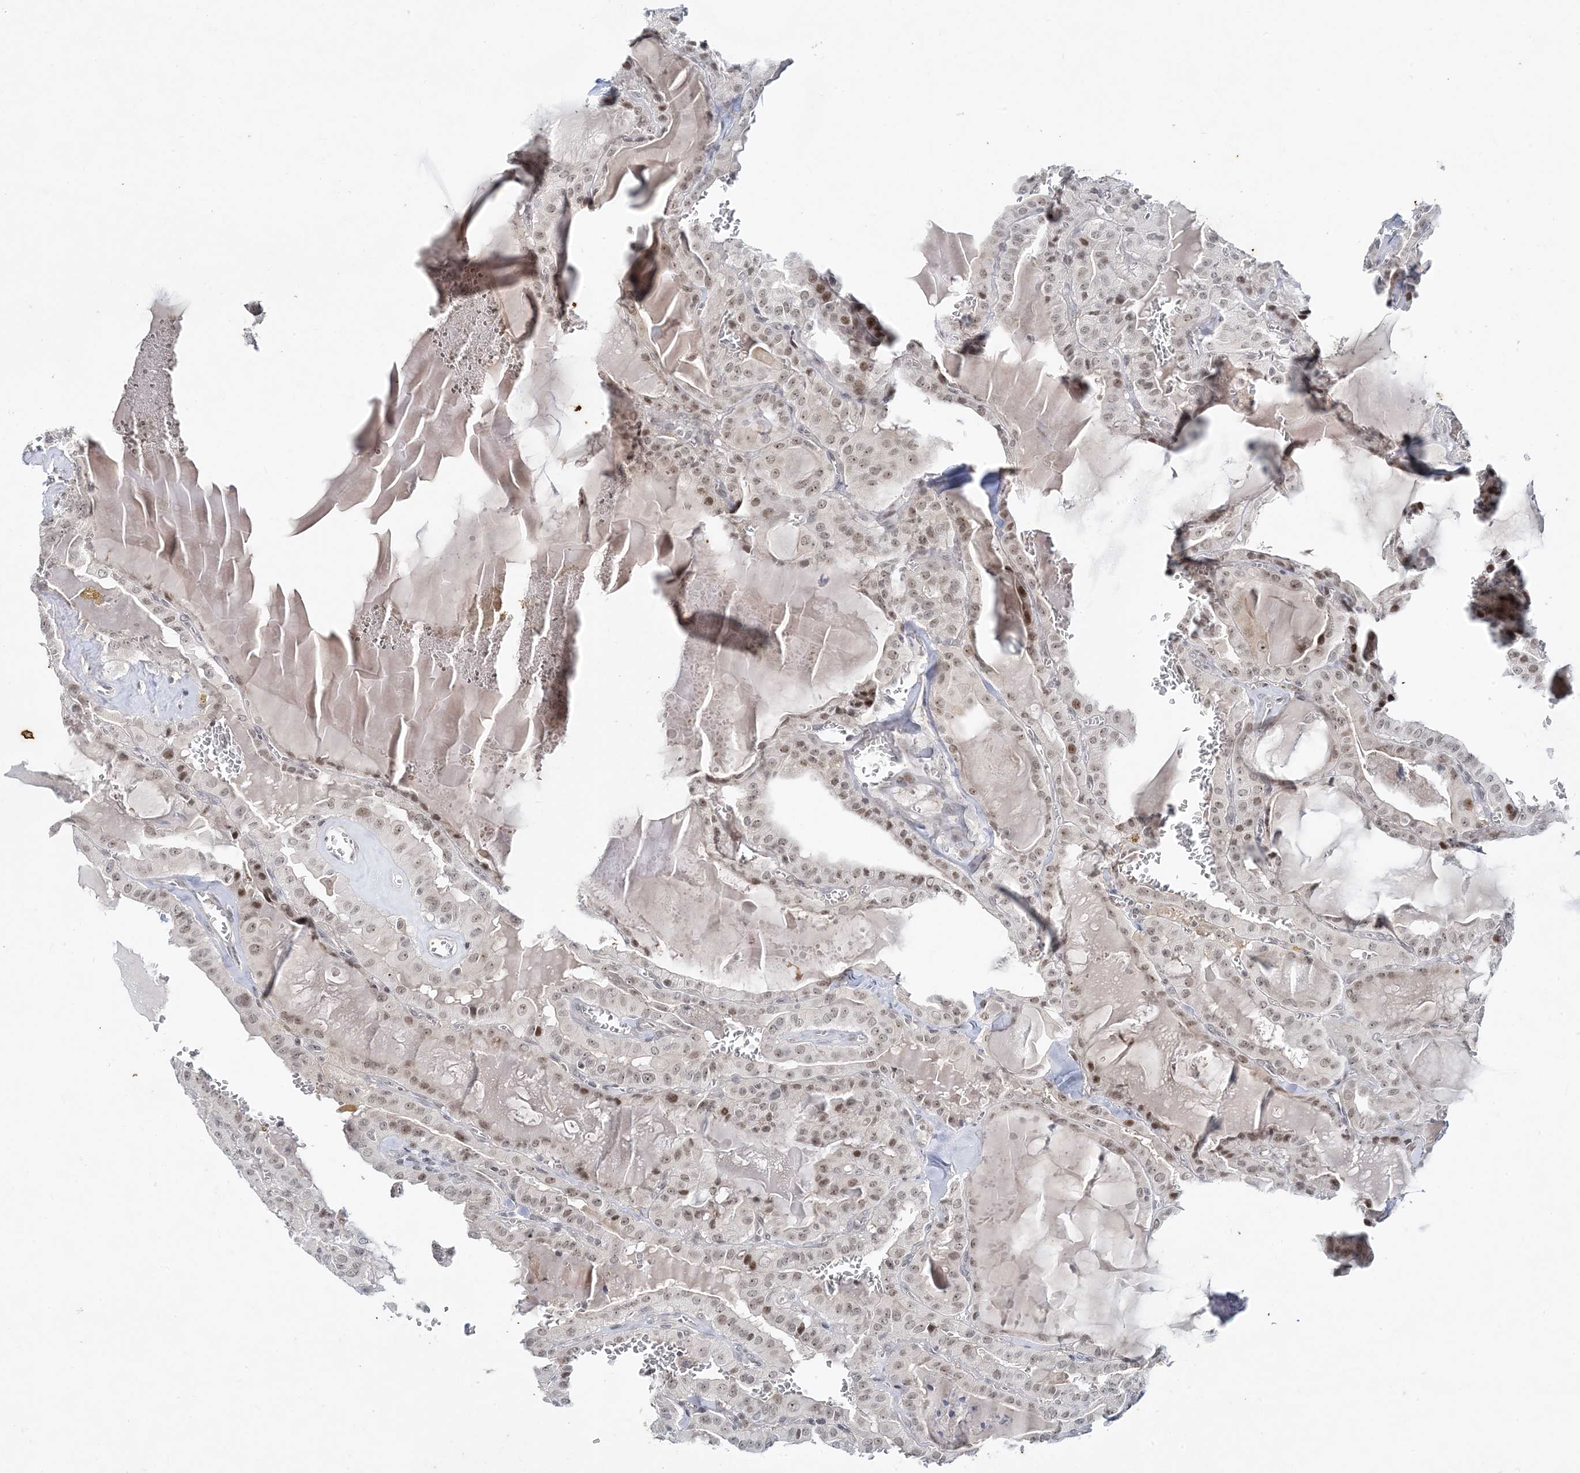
{"staining": {"intensity": "moderate", "quantity": "25%-75%", "location": "nuclear"}, "tissue": "thyroid cancer", "cell_type": "Tumor cells", "image_type": "cancer", "snomed": [{"axis": "morphology", "description": "Papillary adenocarcinoma, NOS"}, {"axis": "topography", "description": "Thyroid gland"}], "caption": "IHC photomicrograph of thyroid cancer (papillary adenocarcinoma) stained for a protein (brown), which demonstrates medium levels of moderate nuclear staining in approximately 25%-75% of tumor cells.", "gene": "LEXM", "patient": {"sex": "male", "age": 52}}